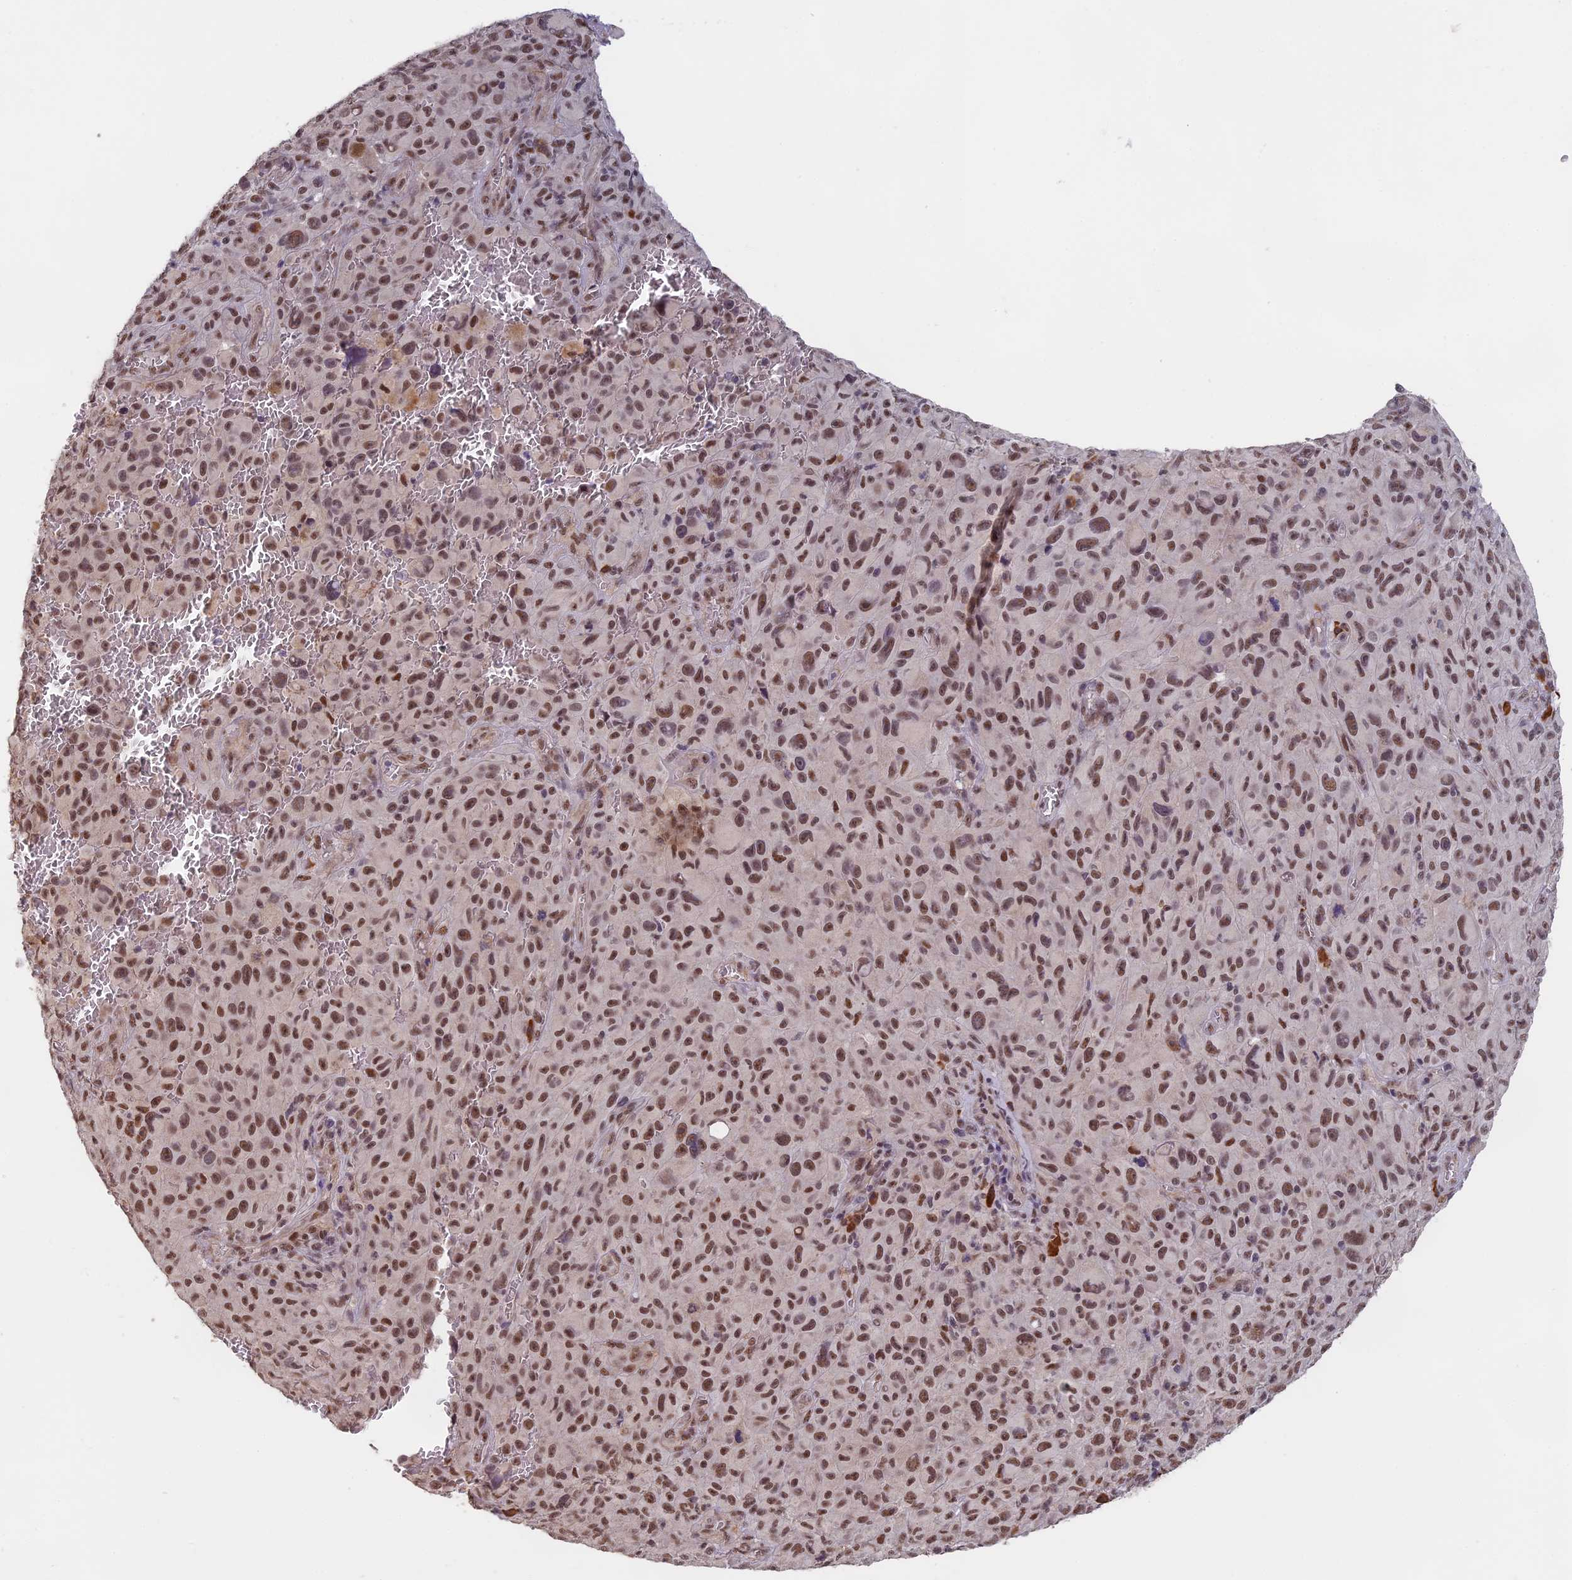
{"staining": {"intensity": "moderate", "quantity": ">75%", "location": "nuclear"}, "tissue": "melanoma", "cell_type": "Tumor cells", "image_type": "cancer", "snomed": [{"axis": "morphology", "description": "Malignant melanoma, NOS"}, {"axis": "topography", "description": "Skin"}], "caption": "Brown immunohistochemical staining in malignant melanoma shows moderate nuclear expression in about >75% of tumor cells. (DAB IHC, brown staining for protein, blue staining for nuclei).", "gene": "MORF4L1", "patient": {"sex": "female", "age": 82}}